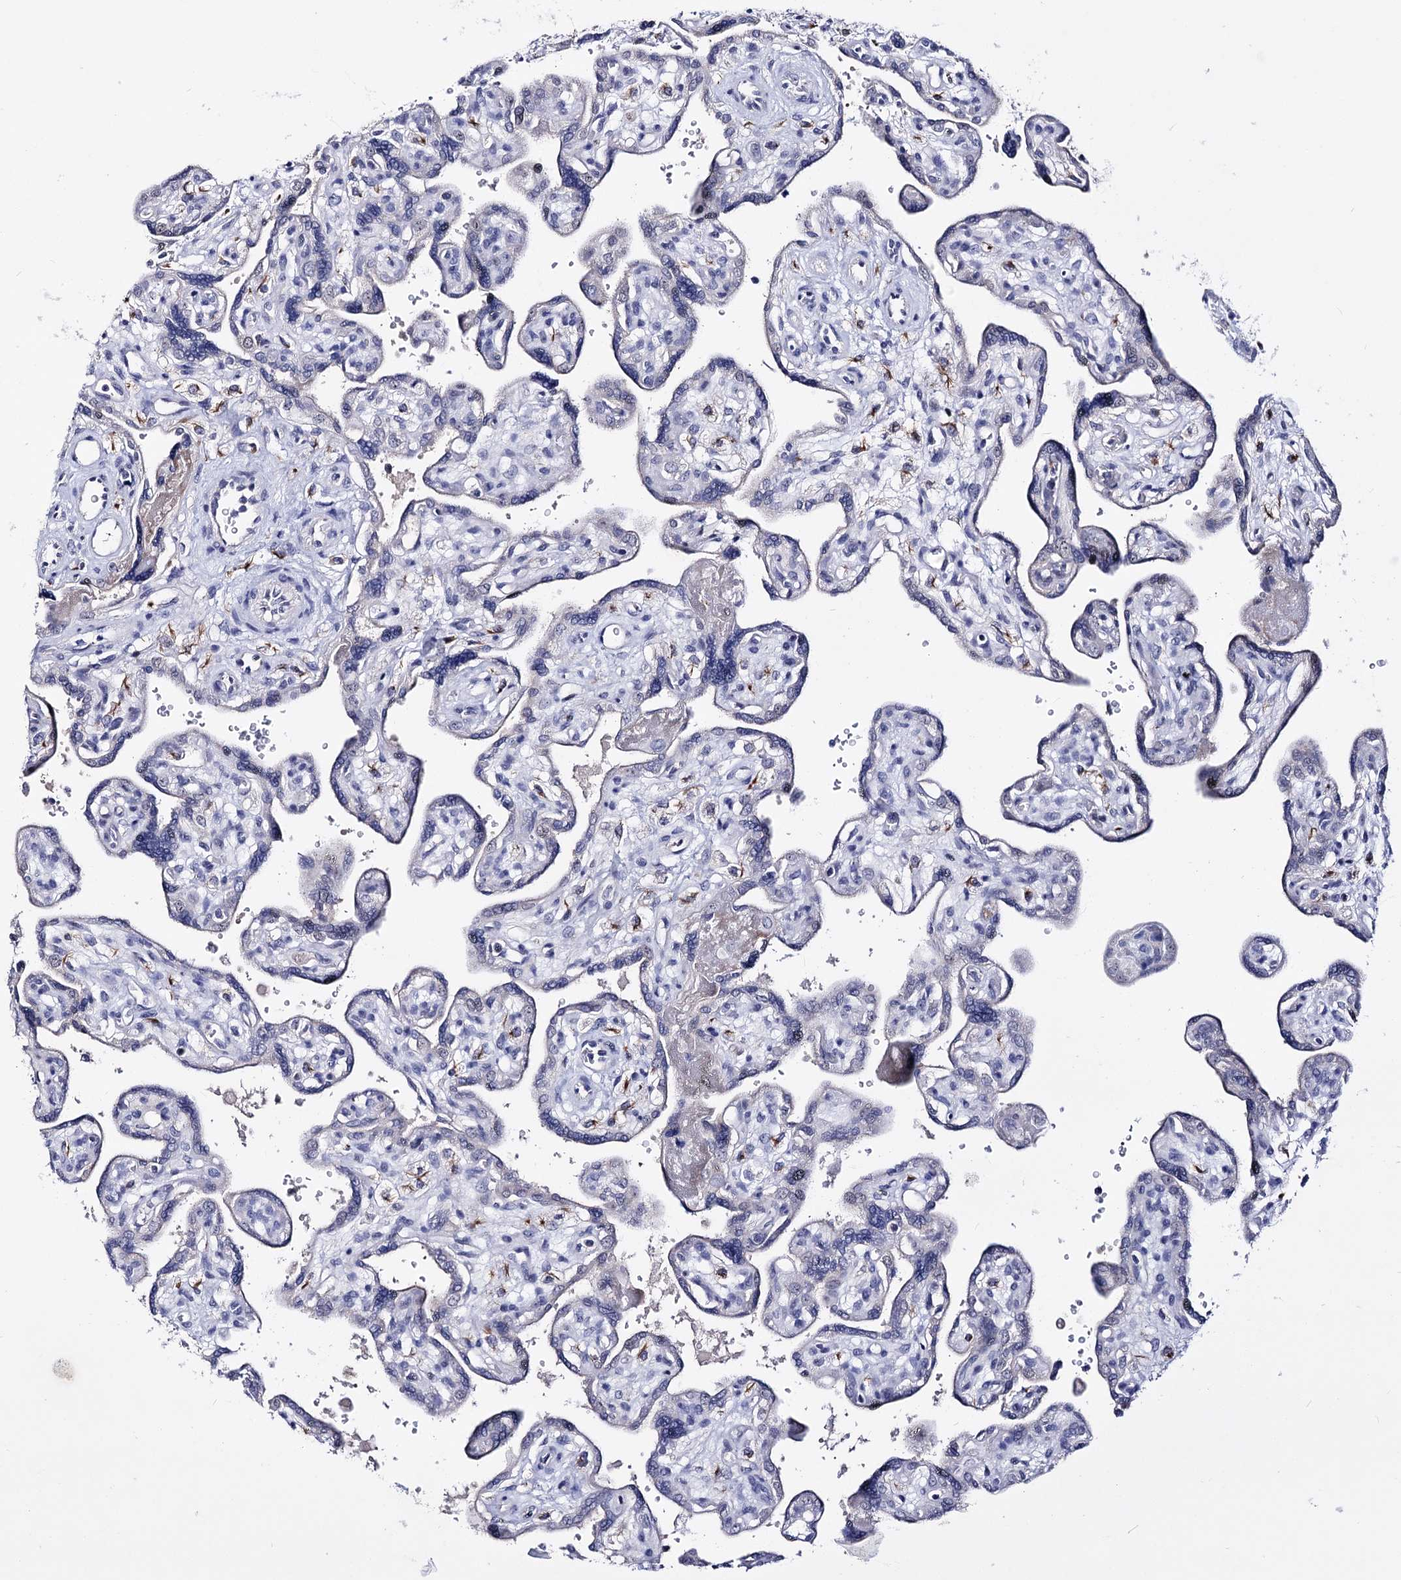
{"staining": {"intensity": "negative", "quantity": "none", "location": "none"}, "tissue": "placenta", "cell_type": "Trophoblastic cells", "image_type": "normal", "snomed": [{"axis": "morphology", "description": "Normal tissue, NOS"}, {"axis": "topography", "description": "Placenta"}], "caption": "Immunohistochemical staining of unremarkable placenta reveals no significant staining in trophoblastic cells.", "gene": "PCGF5", "patient": {"sex": "female", "age": 39}}